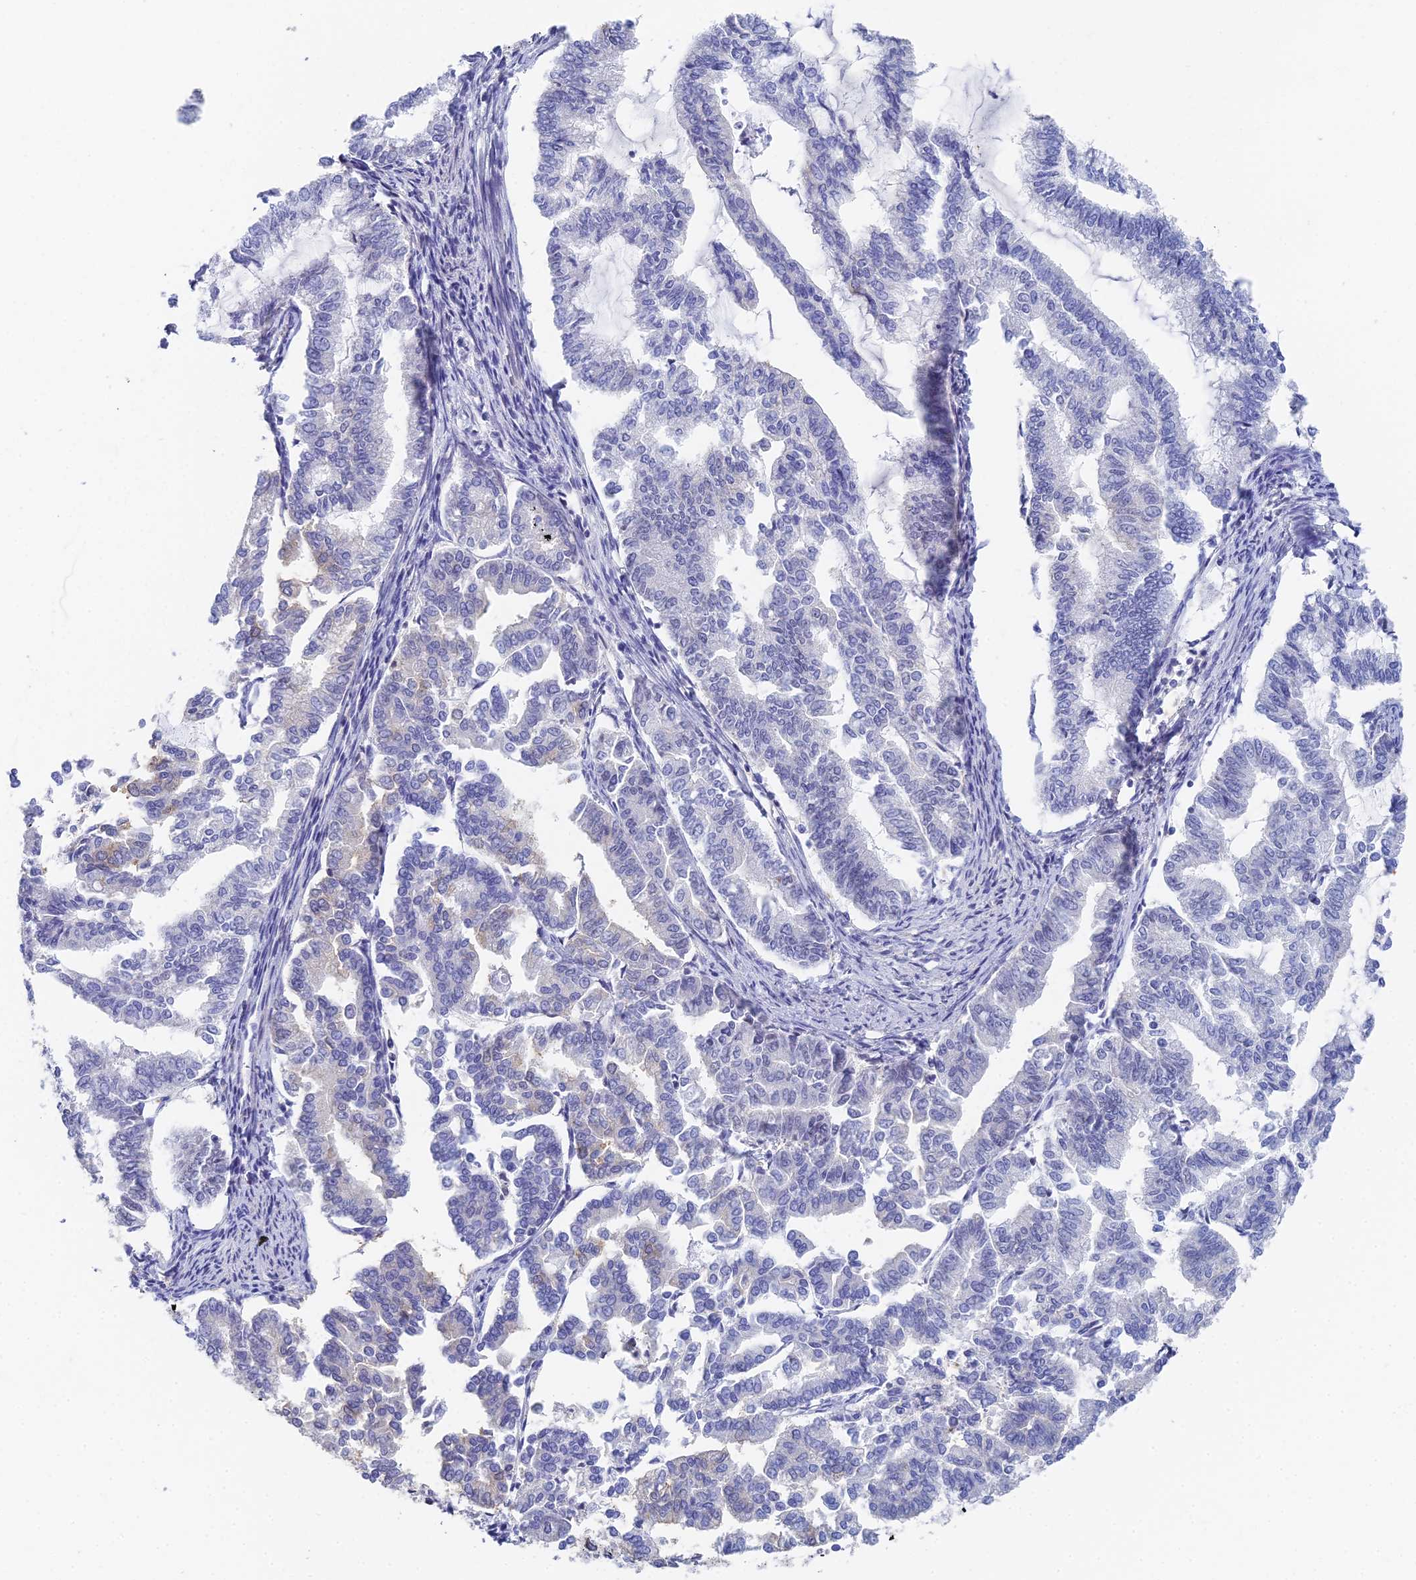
{"staining": {"intensity": "negative", "quantity": "none", "location": "none"}, "tissue": "endometrial cancer", "cell_type": "Tumor cells", "image_type": "cancer", "snomed": [{"axis": "morphology", "description": "Adenocarcinoma, NOS"}, {"axis": "topography", "description": "Endometrium"}], "caption": "DAB (3,3'-diaminobenzidine) immunohistochemical staining of human adenocarcinoma (endometrial) demonstrates no significant expression in tumor cells. Nuclei are stained in blue.", "gene": "MCM2", "patient": {"sex": "female", "age": 79}}